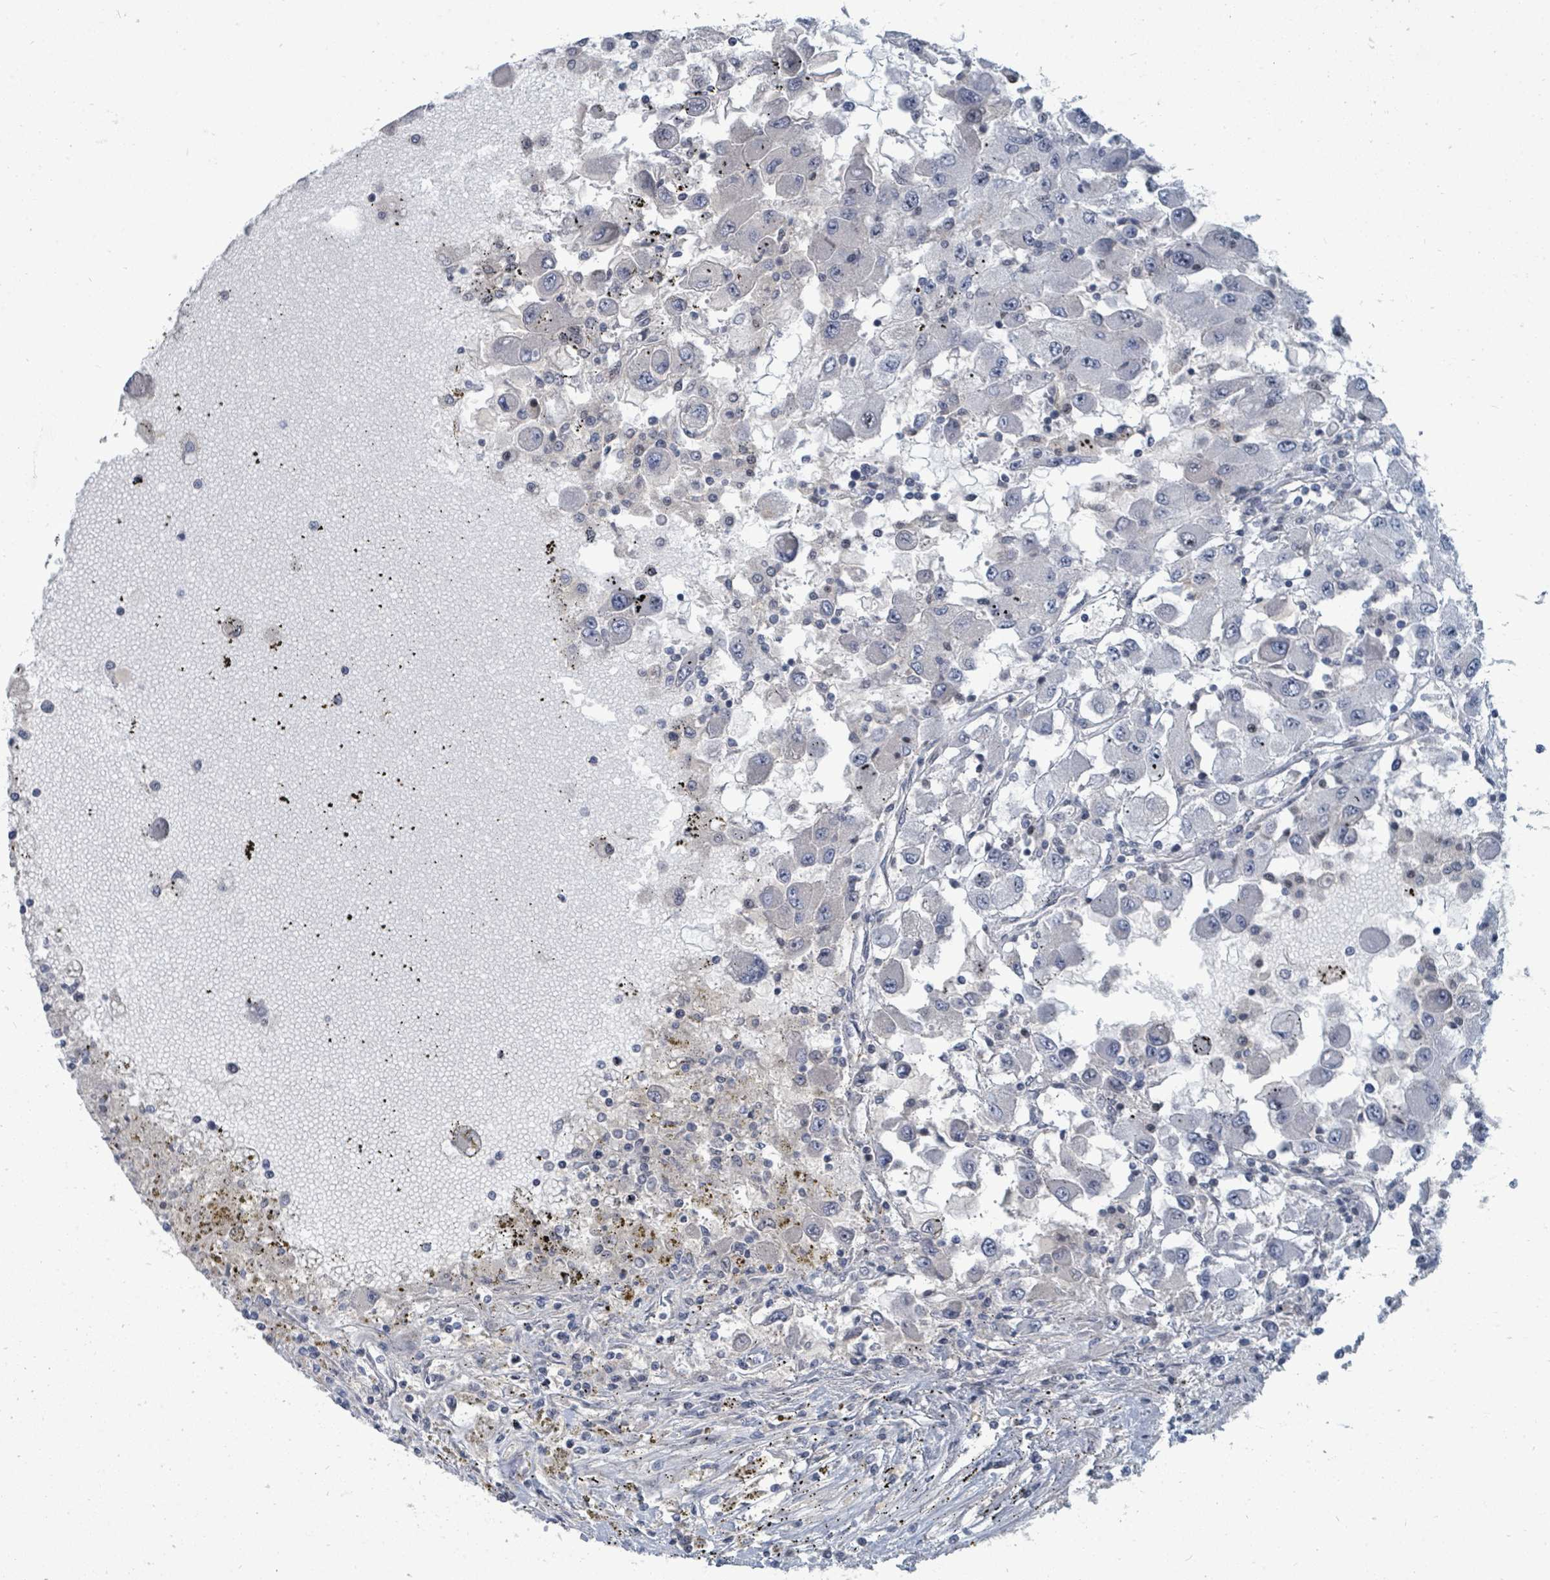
{"staining": {"intensity": "negative", "quantity": "none", "location": "none"}, "tissue": "renal cancer", "cell_type": "Tumor cells", "image_type": "cancer", "snomed": [{"axis": "morphology", "description": "Adenocarcinoma, NOS"}, {"axis": "topography", "description": "Kidney"}], "caption": "Renal cancer stained for a protein using immunohistochemistry demonstrates no expression tumor cells.", "gene": "UCK1", "patient": {"sex": "female", "age": 67}}